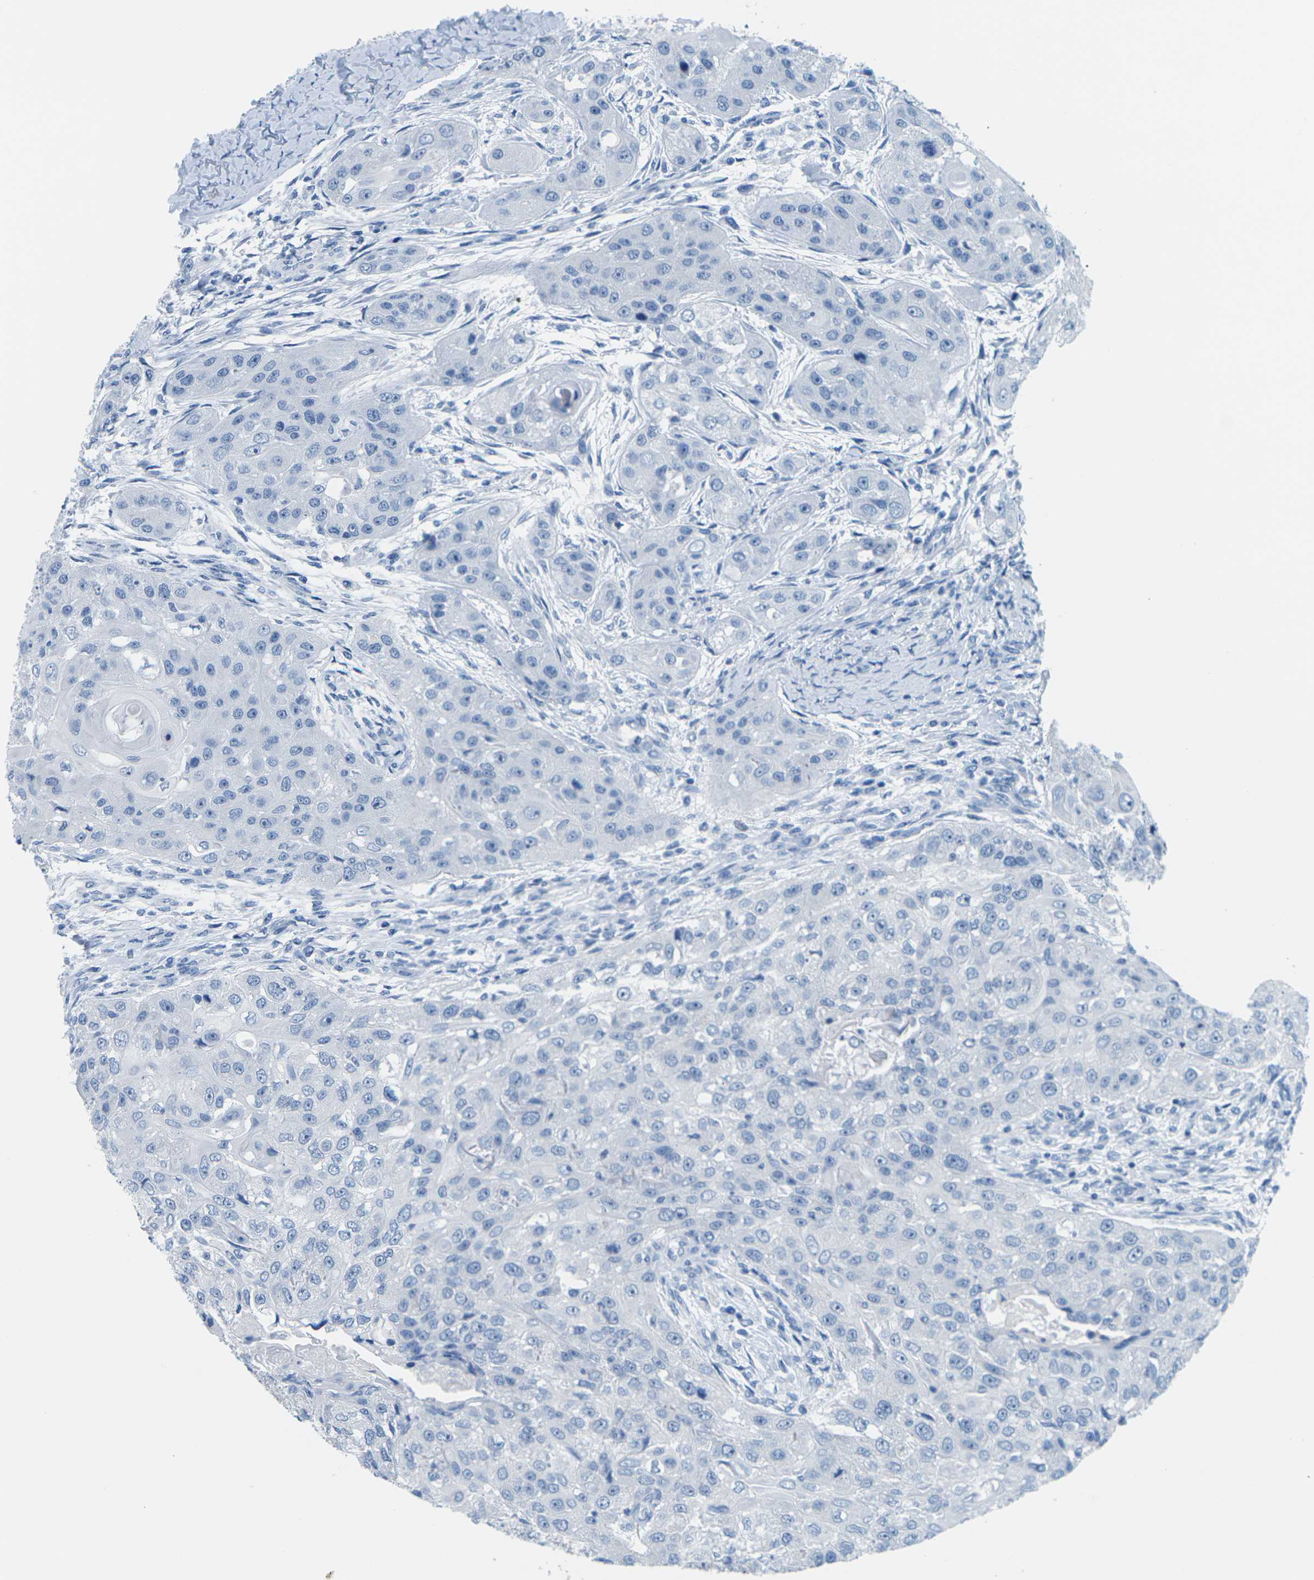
{"staining": {"intensity": "negative", "quantity": "none", "location": "none"}, "tissue": "head and neck cancer", "cell_type": "Tumor cells", "image_type": "cancer", "snomed": [{"axis": "morphology", "description": "Normal tissue, NOS"}, {"axis": "morphology", "description": "Squamous cell carcinoma, NOS"}, {"axis": "topography", "description": "Skeletal muscle"}, {"axis": "topography", "description": "Head-Neck"}], "caption": "Tumor cells show no significant positivity in squamous cell carcinoma (head and neck).", "gene": "SLC12A1", "patient": {"sex": "male", "age": 51}}